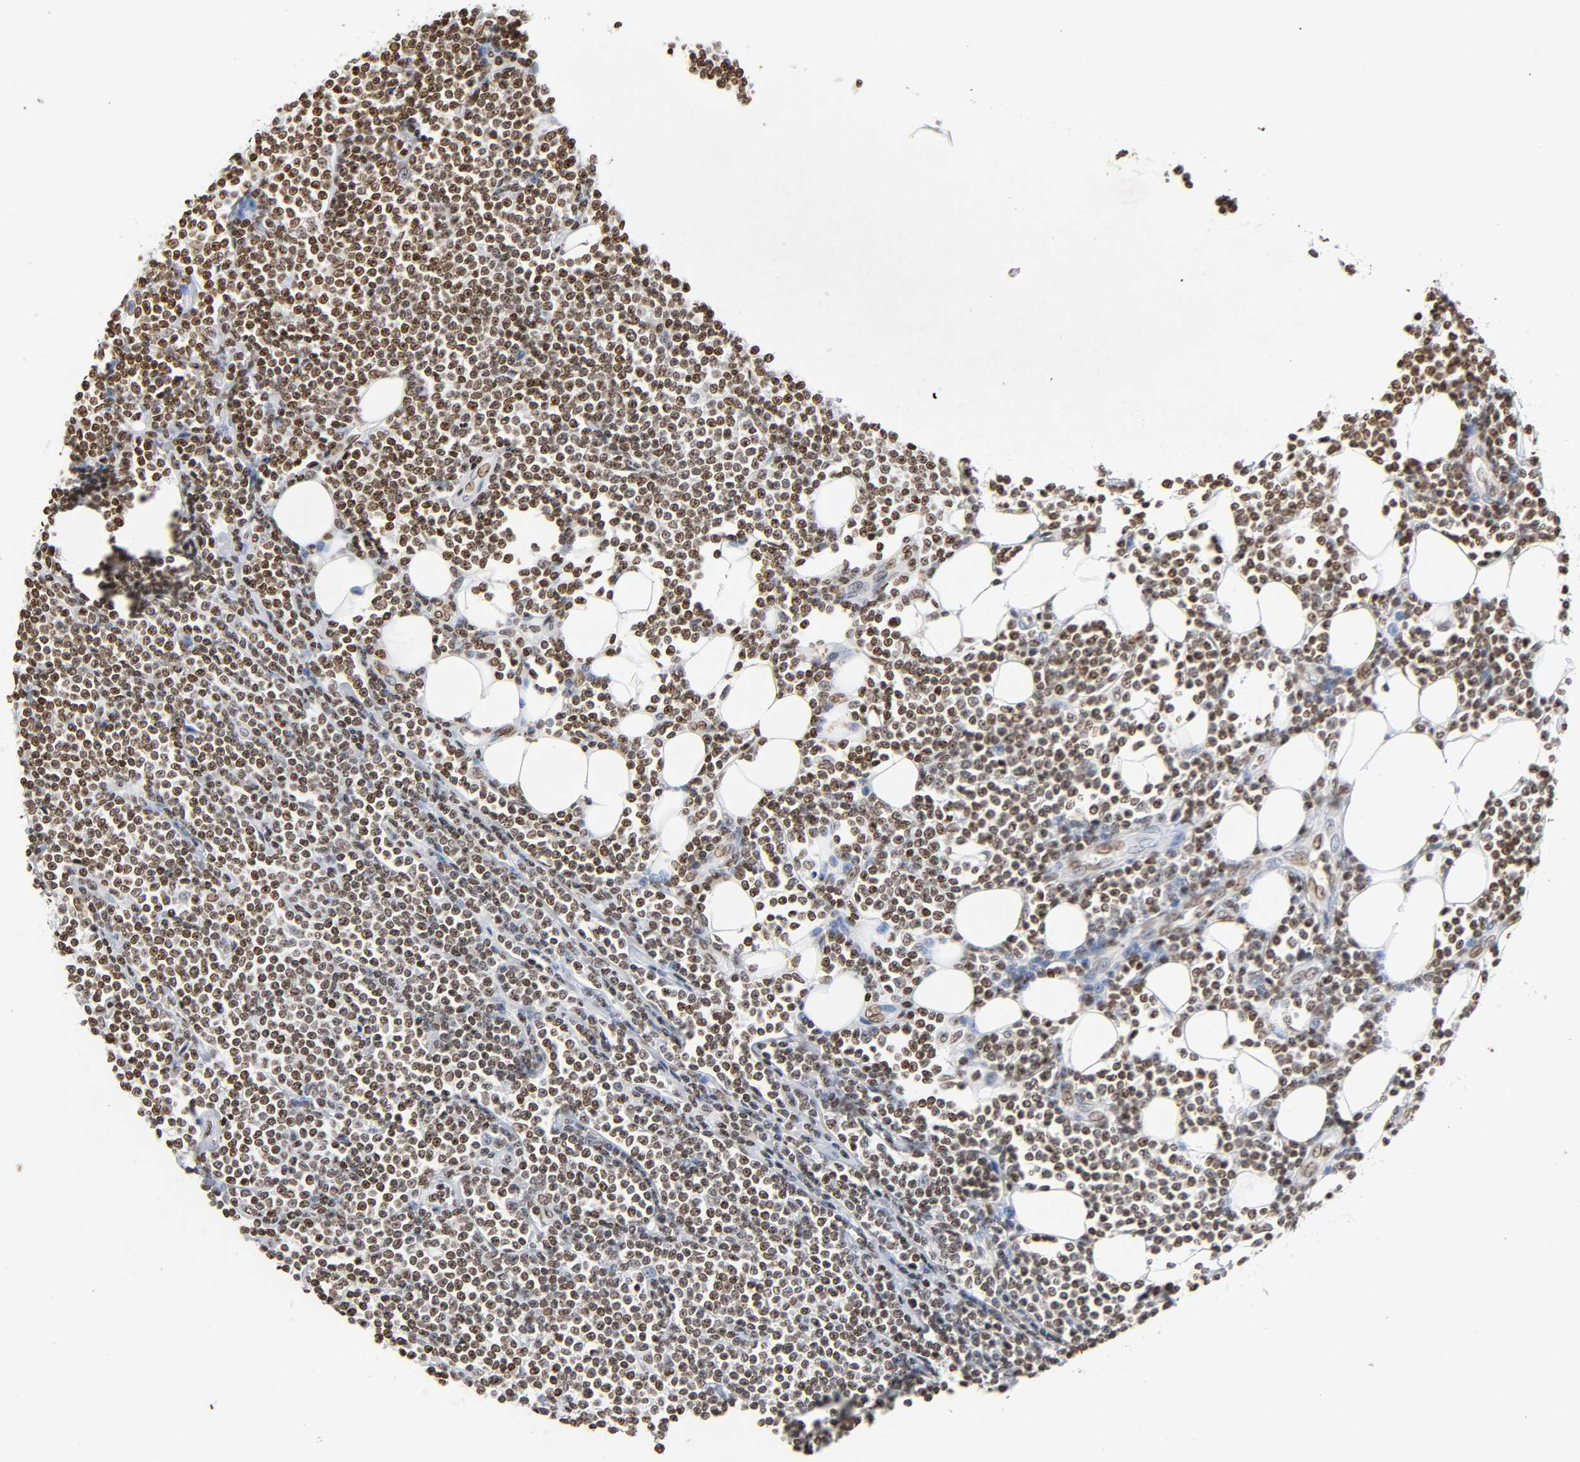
{"staining": {"intensity": "moderate", "quantity": ">75%", "location": "nuclear"}, "tissue": "lymphoma", "cell_type": "Tumor cells", "image_type": "cancer", "snomed": [{"axis": "morphology", "description": "Malignant lymphoma, non-Hodgkin's type, Low grade"}, {"axis": "topography", "description": "Soft tissue"}], "caption": "Immunohistochemistry (IHC) of human malignant lymphoma, non-Hodgkin's type (low-grade) exhibits medium levels of moderate nuclear staining in approximately >75% of tumor cells.", "gene": "HOXA6", "patient": {"sex": "male", "age": 92}}